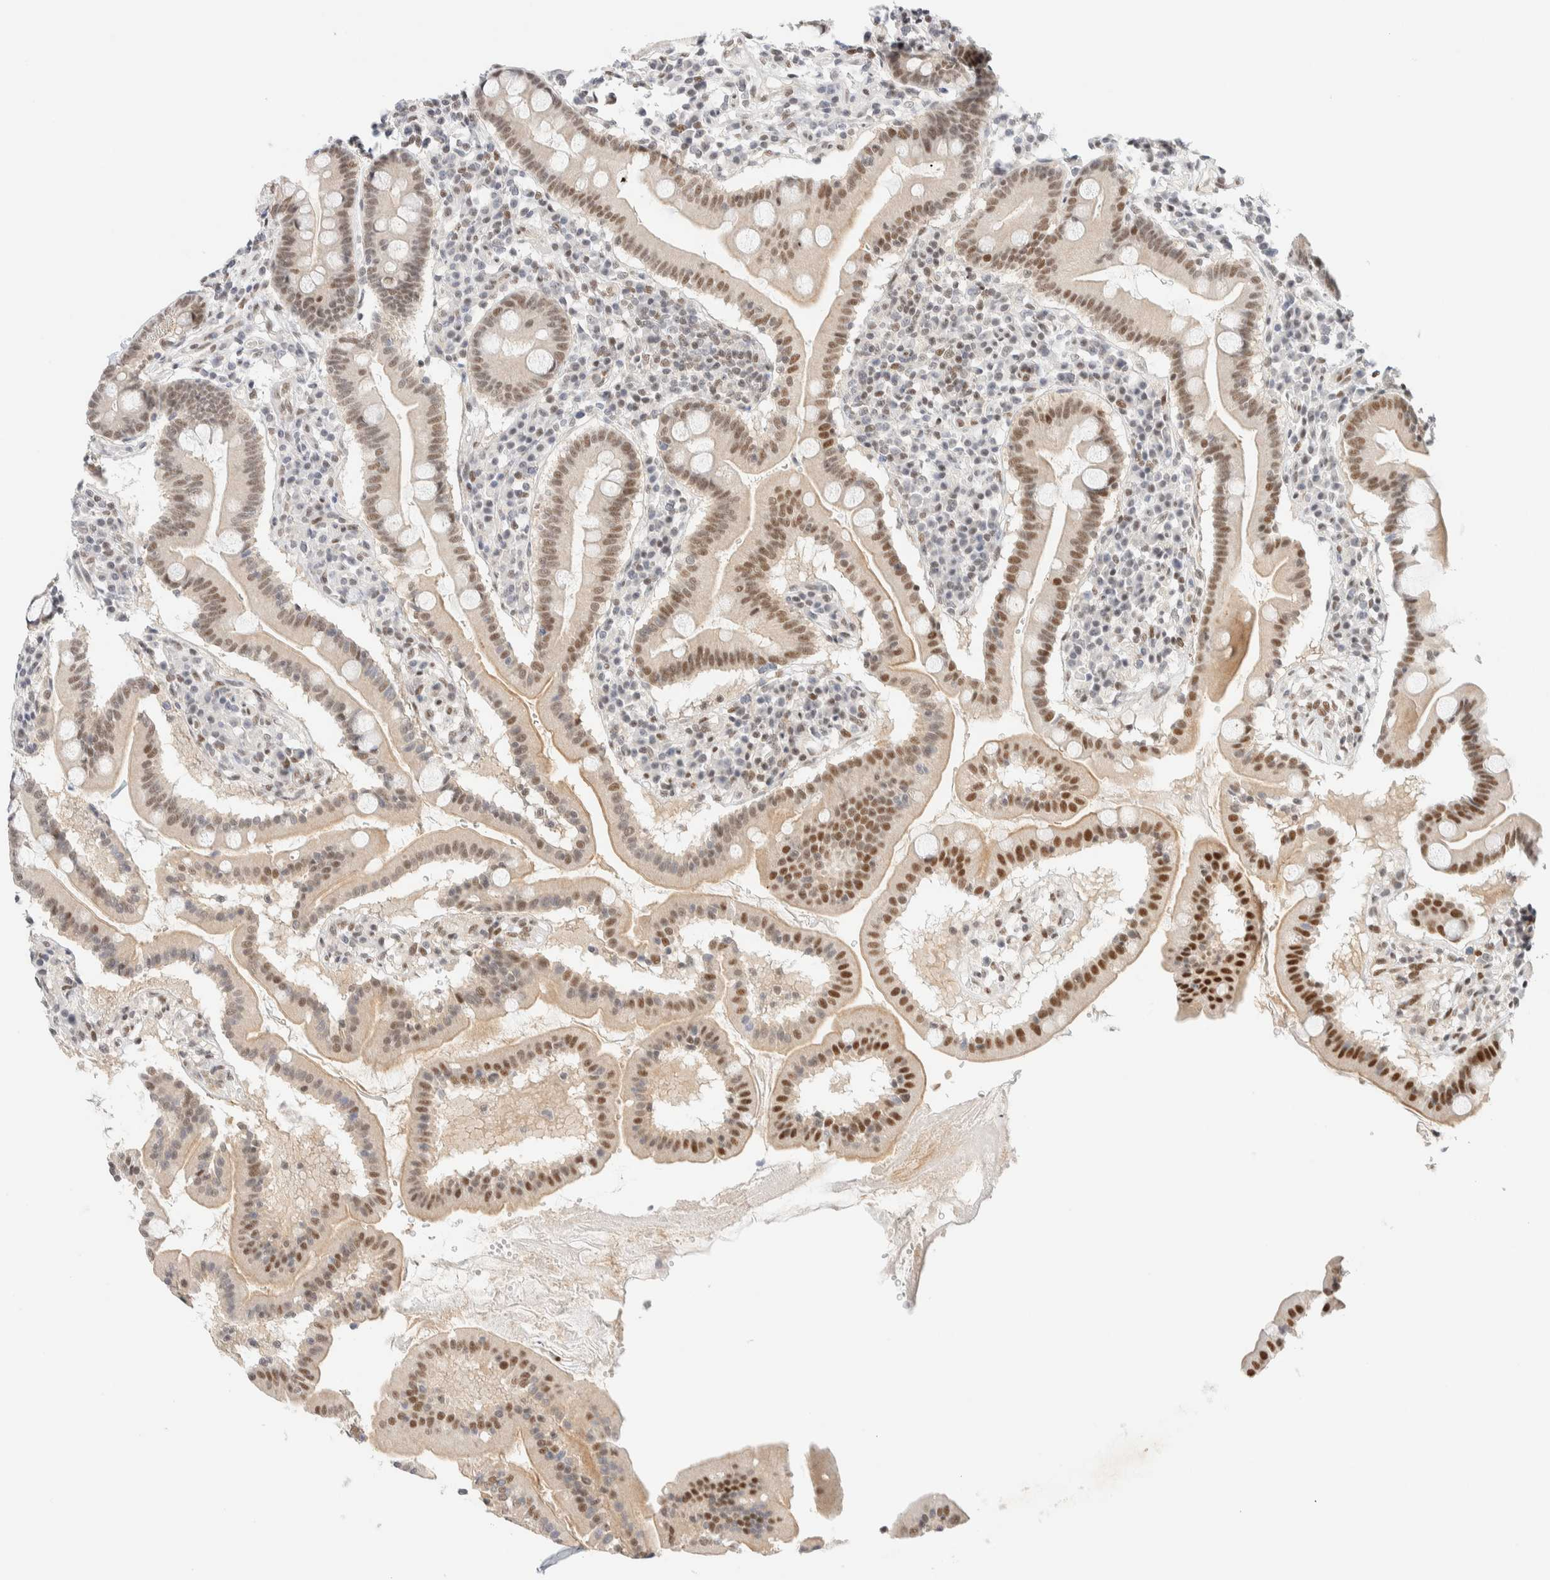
{"staining": {"intensity": "moderate", "quantity": ">75%", "location": "nuclear"}, "tissue": "duodenum", "cell_type": "Glandular cells", "image_type": "normal", "snomed": [{"axis": "morphology", "description": "Normal tissue, NOS"}, {"axis": "topography", "description": "Duodenum"}], "caption": "Moderate nuclear expression is appreciated in about >75% of glandular cells in normal duodenum.", "gene": "PYGO2", "patient": {"sex": "male", "age": 50}}